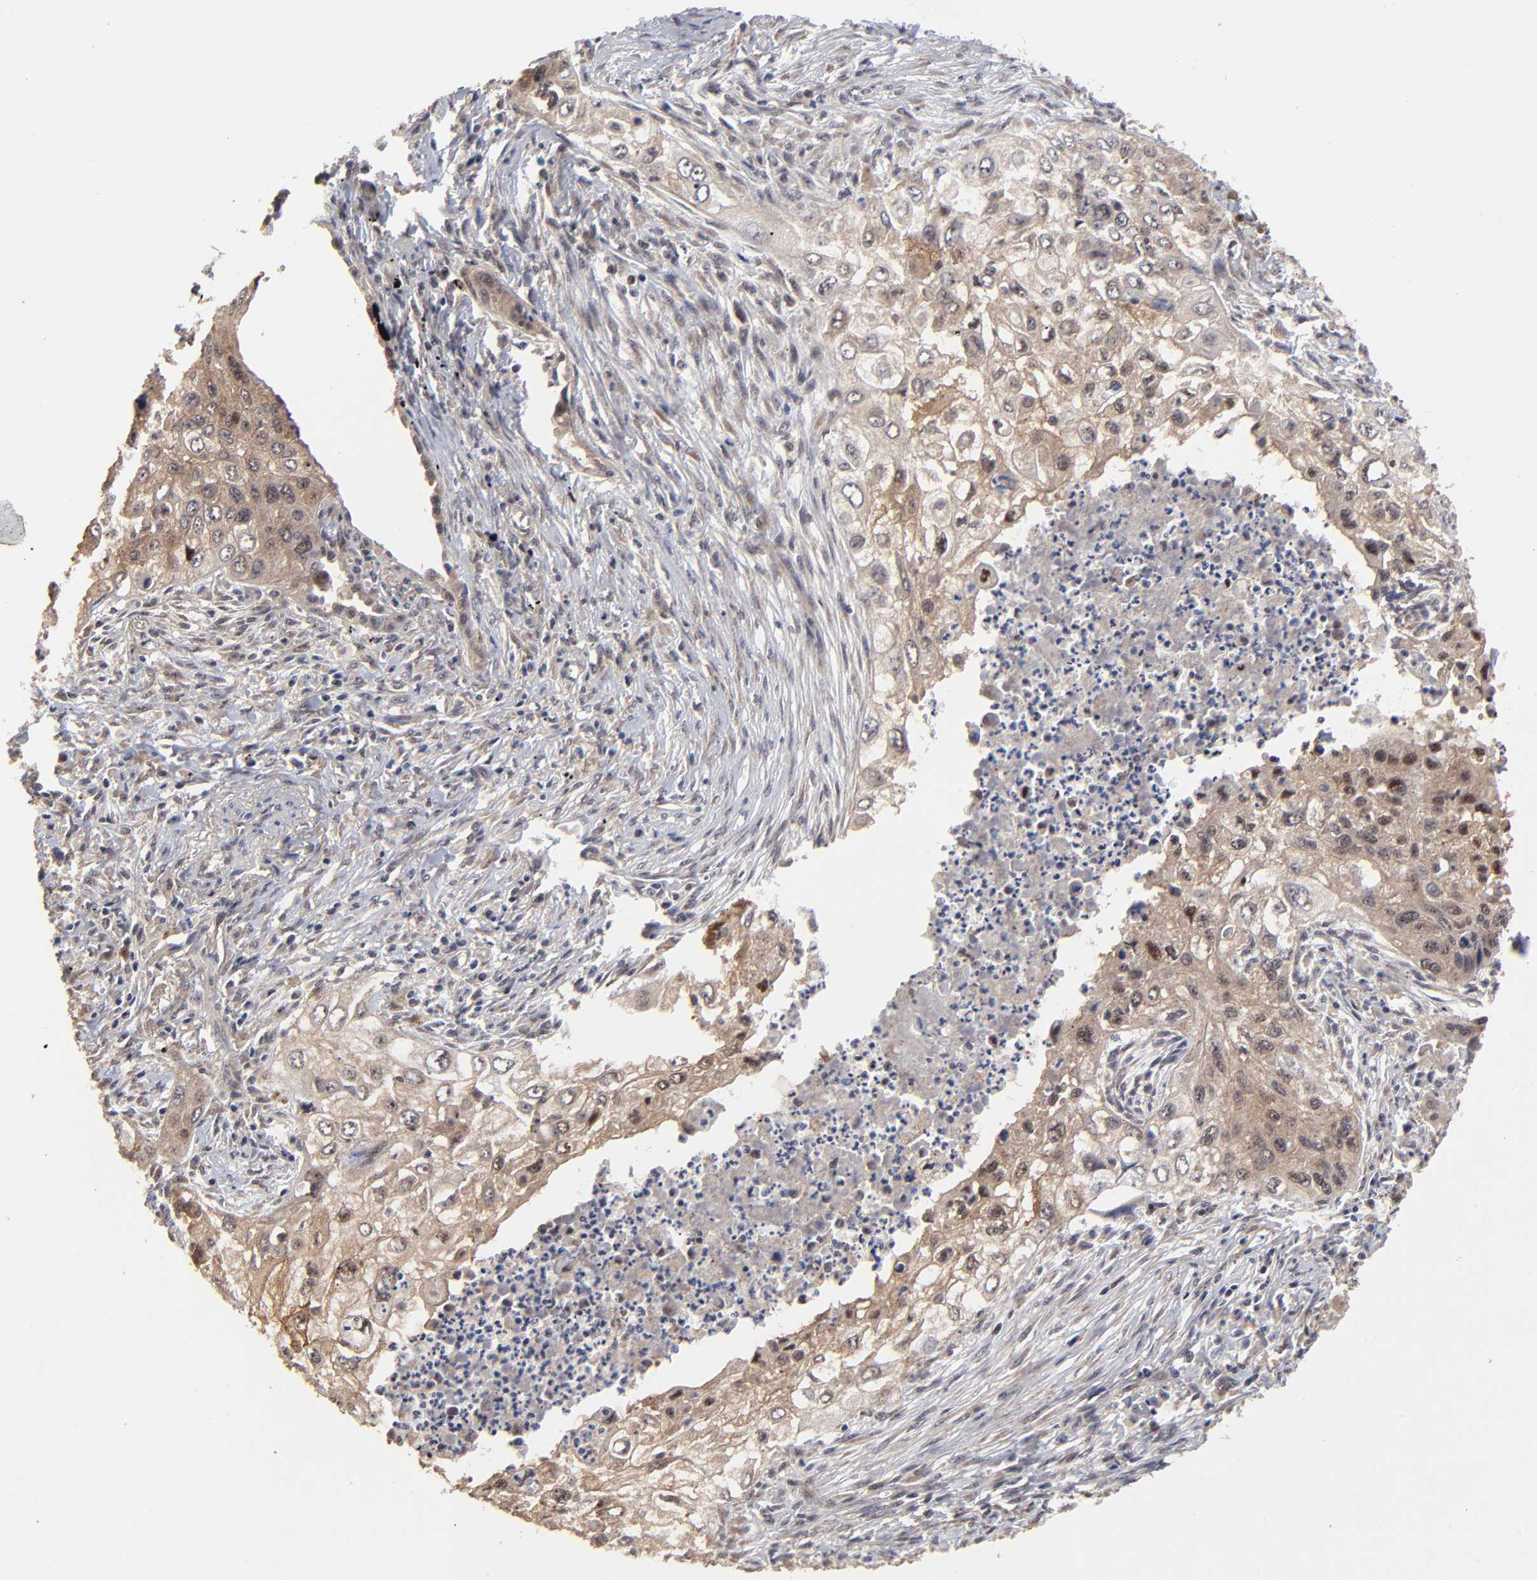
{"staining": {"intensity": "moderate", "quantity": ">75%", "location": "cytoplasmic/membranous,nuclear"}, "tissue": "lung cancer", "cell_type": "Tumor cells", "image_type": "cancer", "snomed": [{"axis": "morphology", "description": "Squamous cell carcinoma, NOS"}, {"axis": "topography", "description": "Lung"}], "caption": "Human squamous cell carcinoma (lung) stained with a brown dye exhibits moderate cytoplasmic/membranous and nuclear positive positivity in about >75% of tumor cells.", "gene": "FRMD8", "patient": {"sex": "male", "age": 71}}